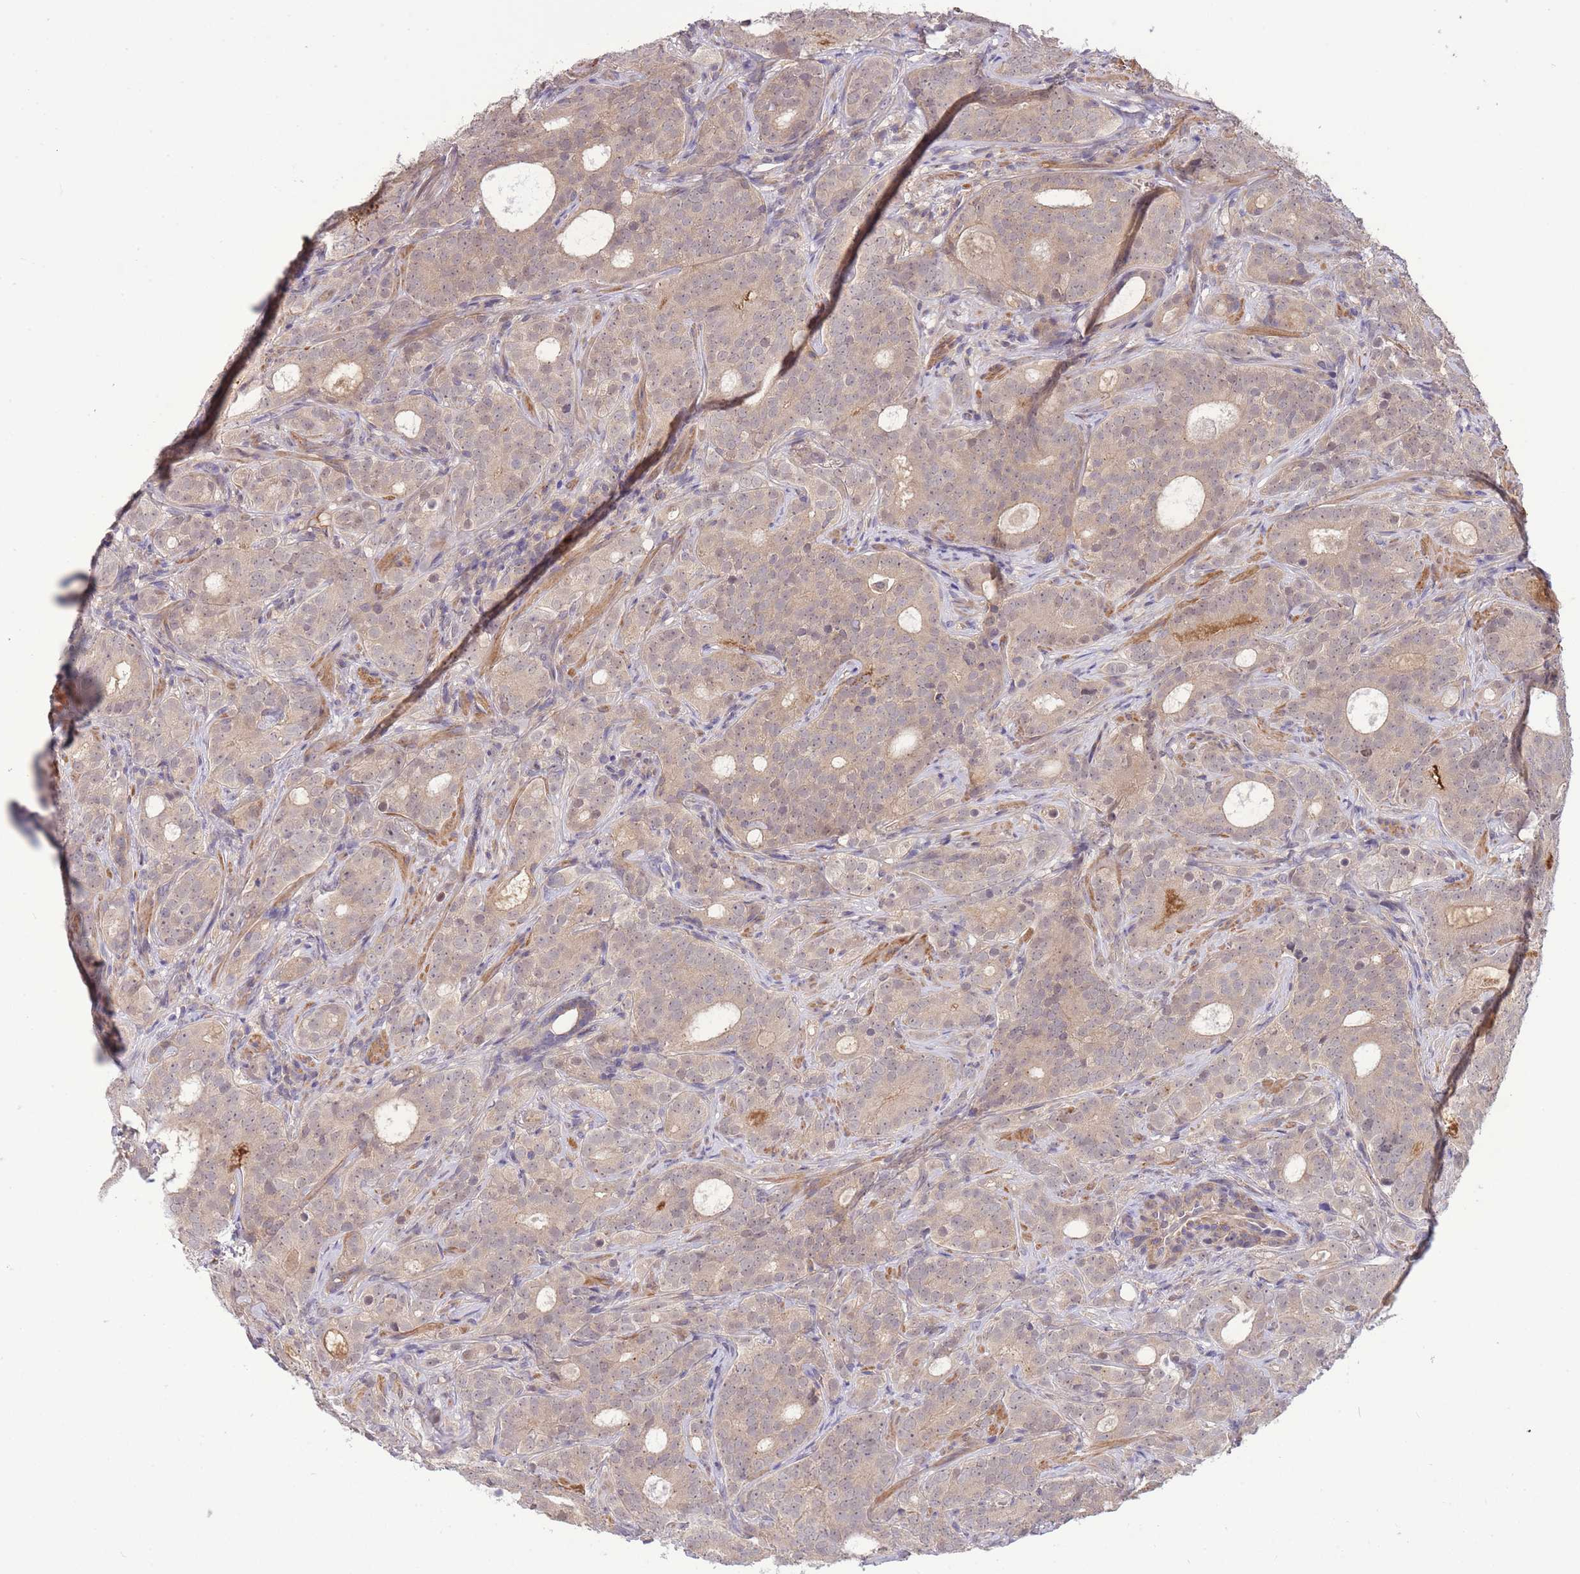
{"staining": {"intensity": "weak", "quantity": "<25%", "location": "cytoplasmic/membranous"}, "tissue": "prostate cancer", "cell_type": "Tumor cells", "image_type": "cancer", "snomed": [{"axis": "morphology", "description": "Adenocarcinoma, High grade"}, {"axis": "topography", "description": "Prostate"}], "caption": "DAB immunohistochemical staining of human prostate cancer (high-grade adenocarcinoma) exhibits no significant positivity in tumor cells. (DAB (3,3'-diaminobenzidine) immunohistochemistry, high magnification).", "gene": "ZNF304", "patient": {"sex": "male", "age": 64}}